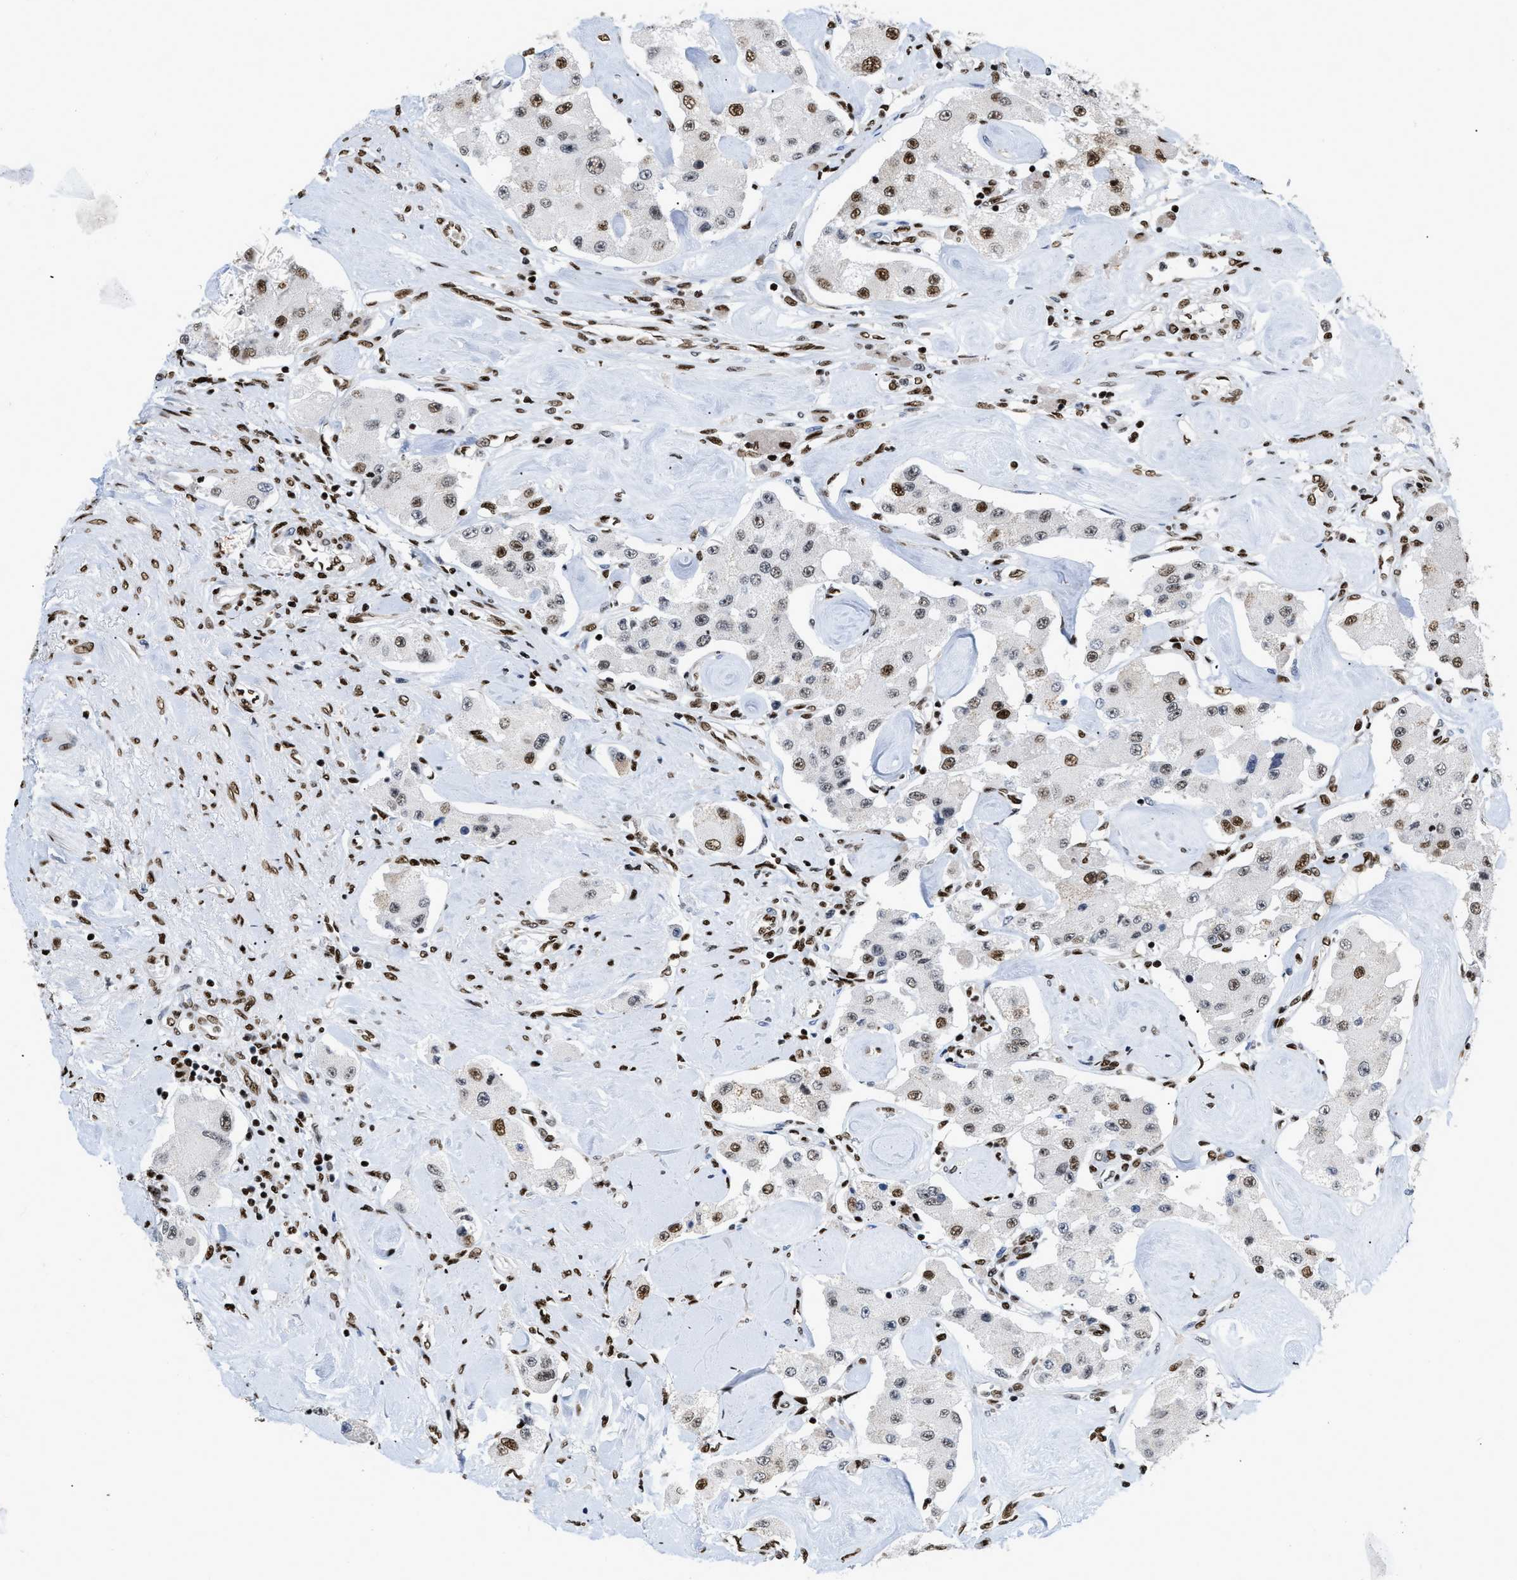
{"staining": {"intensity": "moderate", "quantity": "25%-75%", "location": "nuclear"}, "tissue": "carcinoid", "cell_type": "Tumor cells", "image_type": "cancer", "snomed": [{"axis": "morphology", "description": "Carcinoid, malignant, NOS"}, {"axis": "topography", "description": "Pancreas"}], "caption": "Protein expression by IHC exhibits moderate nuclear expression in about 25%-75% of tumor cells in malignant carcinoid. (DAB (3,3'-diaminobenzidine) IHC with brightfield microscopy, high magnification).", "gene": "CREB1", "patient": {"sex": "male", "age": 41}}